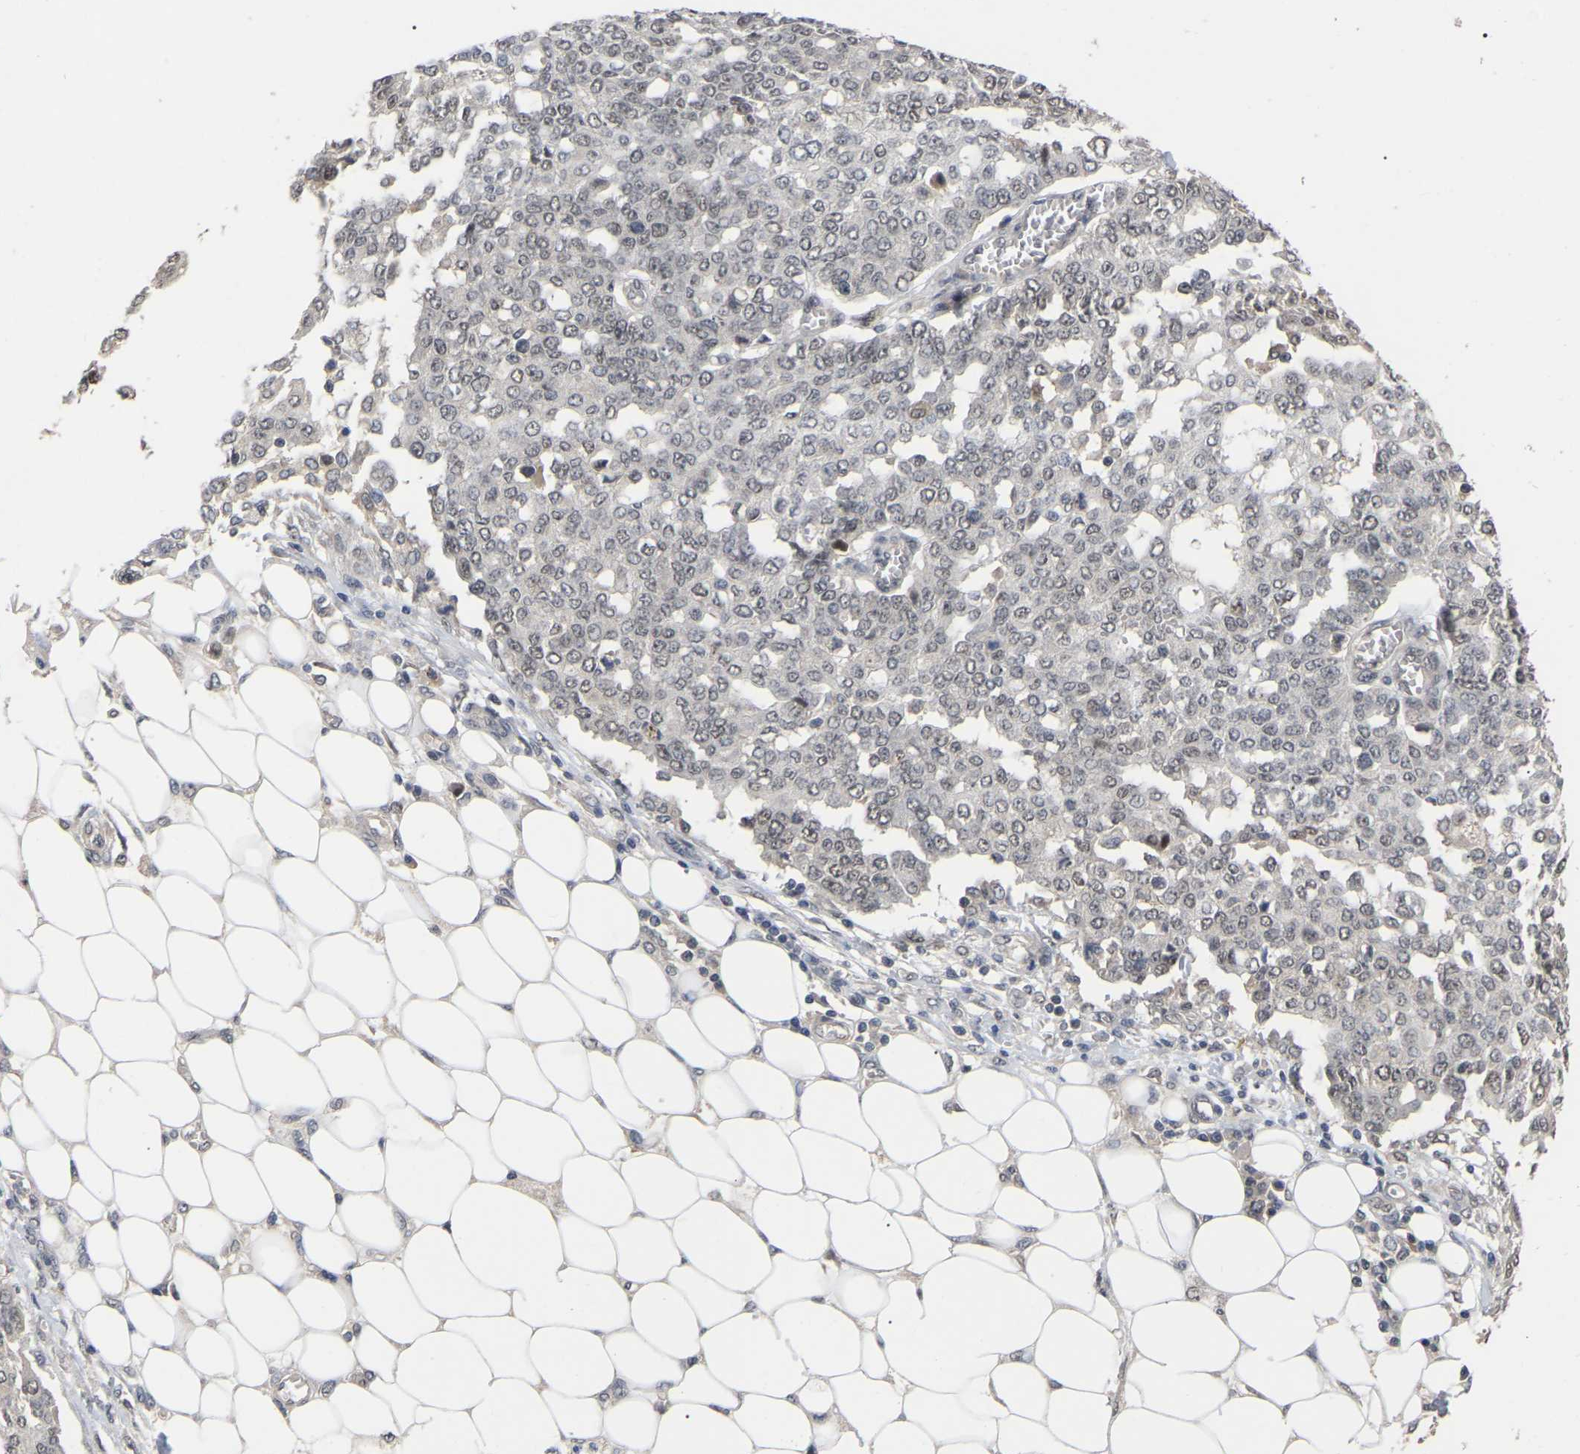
{"staining": {"intensity": "weak", "quantity": "<25%", "location": "nuclear"}, "tissue": "ovarian cancer", "cell_type": "Tumor cells", "image_type": "cancer", "snomed": [{"axis": "morphology", "description": "Cystadenocarcinoma, serous, NOS"}, {"axis": "topography", "description": "Soft tissue"}, {"axis": "topography", "description": "Ovary"}], "caption": "The immunohistochemistry image has no significant staining in tumor cells of ovarian serous cystadenocarcinoma tissue. (DAB (3,3'-diaminobenzidine) immunohistochemistry (IHC), high magnification).", "gene": "JAZF1", "patient": {"sex": "female", "age": 57}}